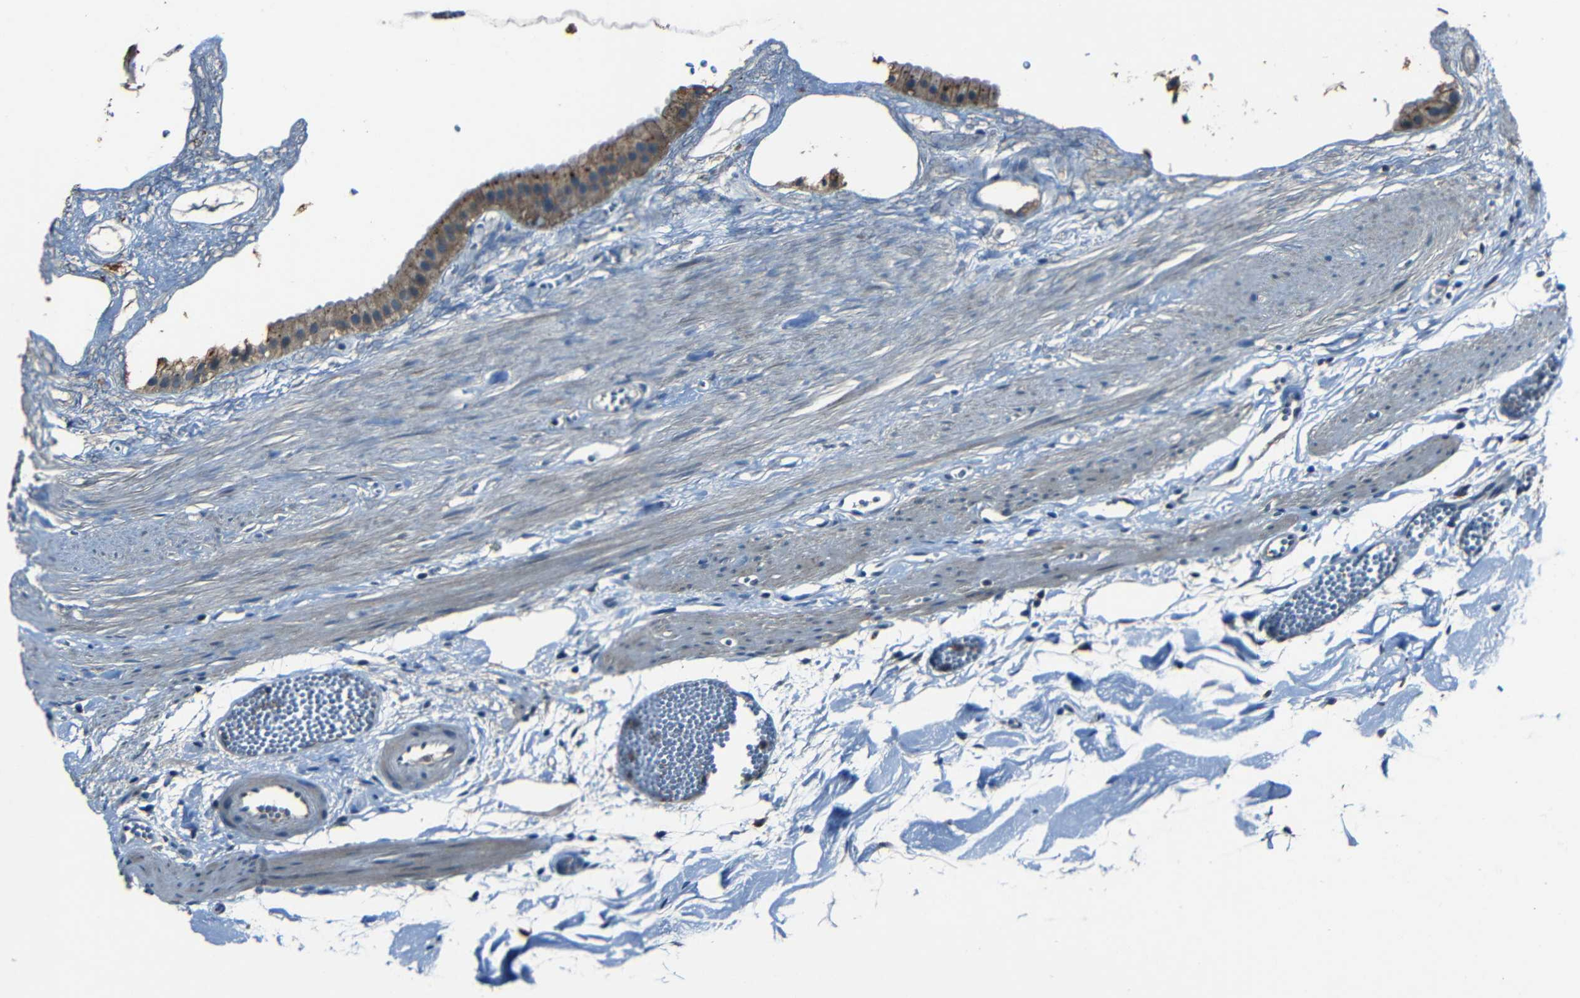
{"staining": {"intensity": "moderate", "quantity": ">75%", "location": "cytoplasmic/membranous"}, "tissue": "gallbladder", "cell_type": "Glandular cells", "image_type": "normal", "snomed": [{"axis": "morphology", "description": "Normal tissue, NOS"}, {"axis": "topography", "description": "Gallbladder"}], "caption": "A medium amount of moderate cytoplasmic/membranous positivity is identified in about >75% of glandular cells in benign gallbladder. (brown staining indicates protein expression, while blue staining denotes nuclei).", "gene": "SLA", "patient": {"sex": "female", "age": 64}}